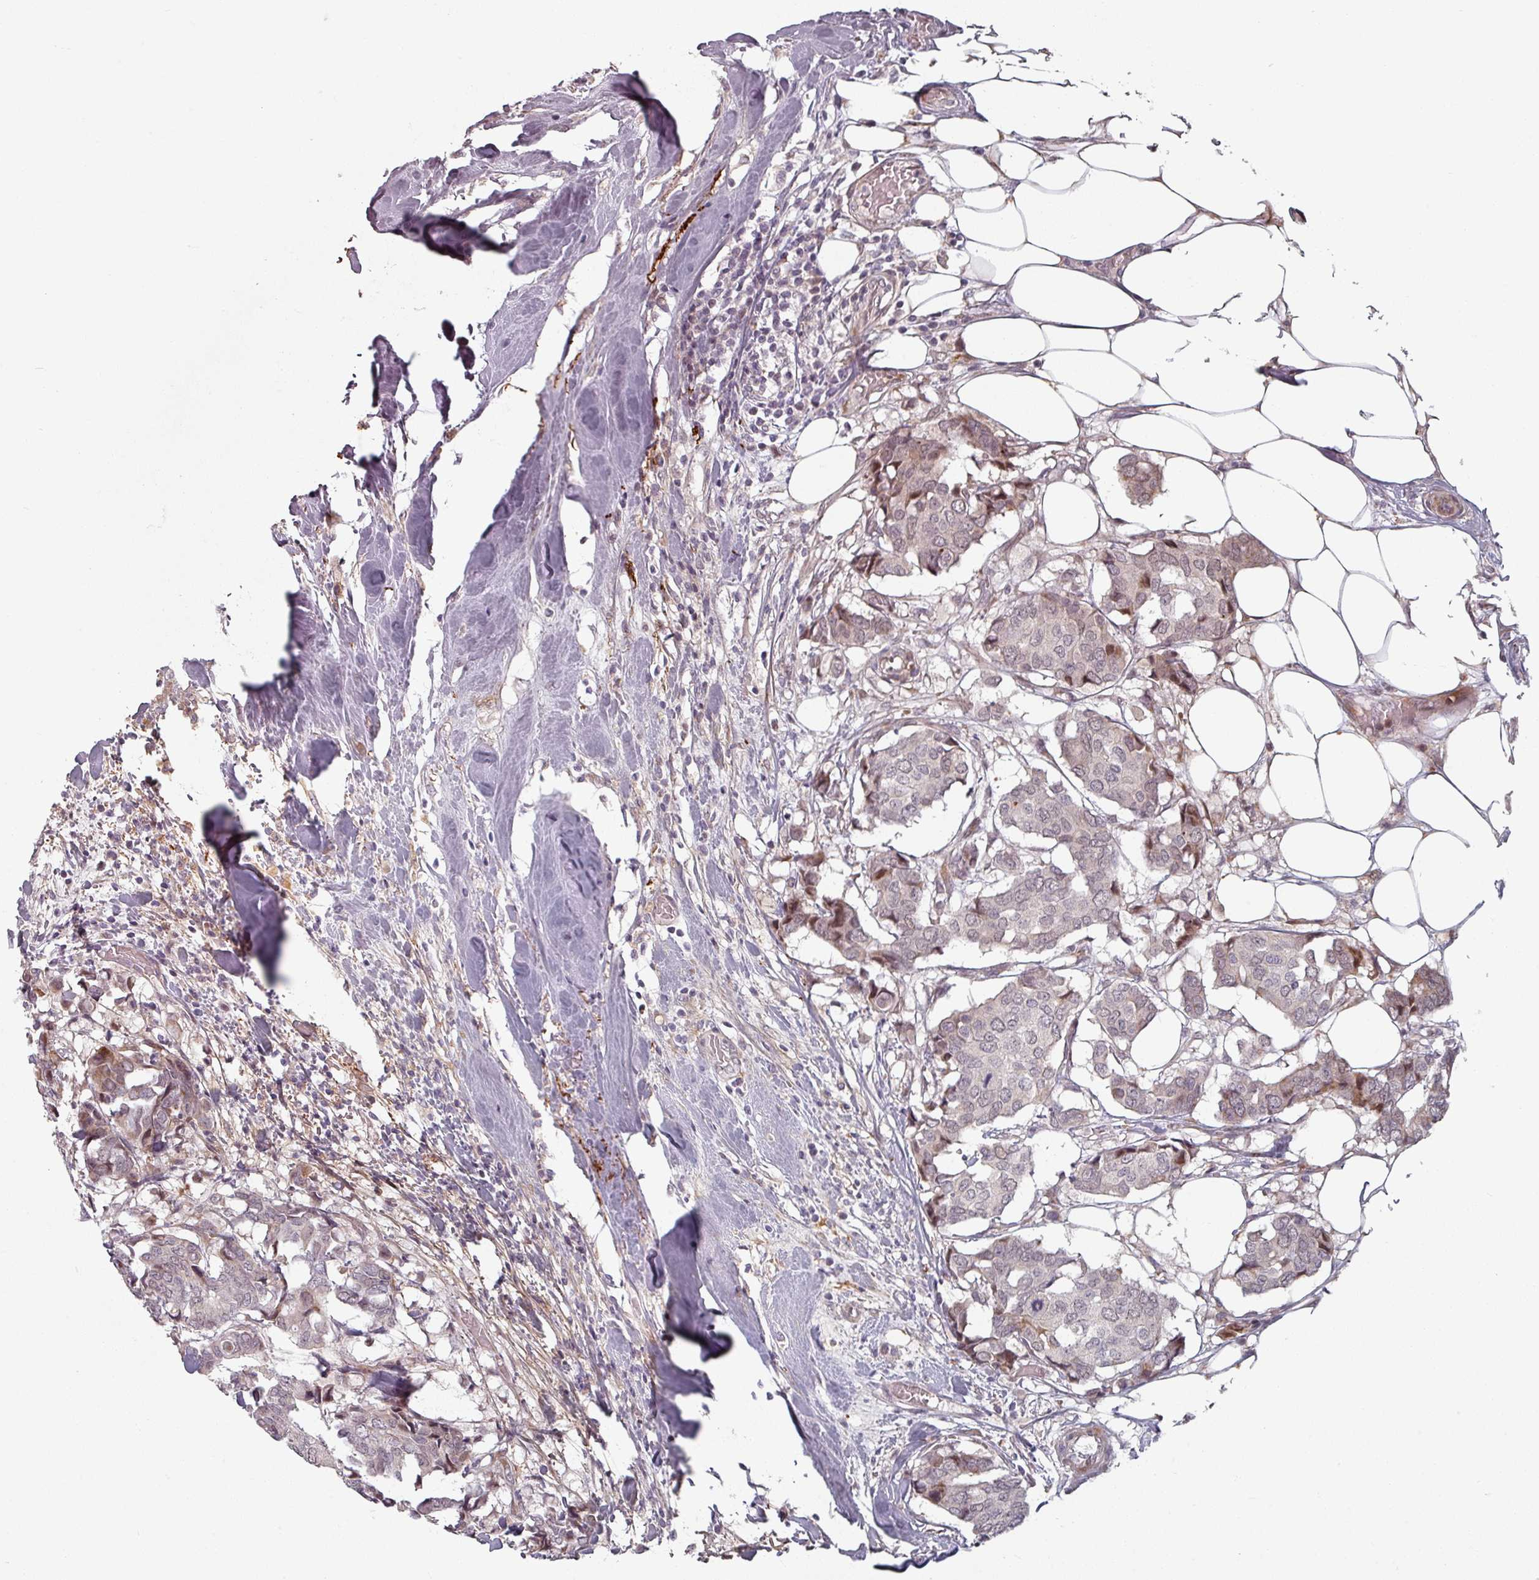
{"staining": {"intensity": "negative", "quantity": "none", "location": "none"}, "tissue": "breast cancer", "cell_type": "Tumor cells", "image_type": "cancer", "snomed": [{"axis": "morphology", "description": "Duct carcinoma"}, {"axis": "topography", "description": "Breast"}], "caption": "Tumor cells are negative for protein expression in human breast infiltrating ductal carcinoma.", "gene": "CYB5RL", "patient": {"sex": "female", "age": 75}}